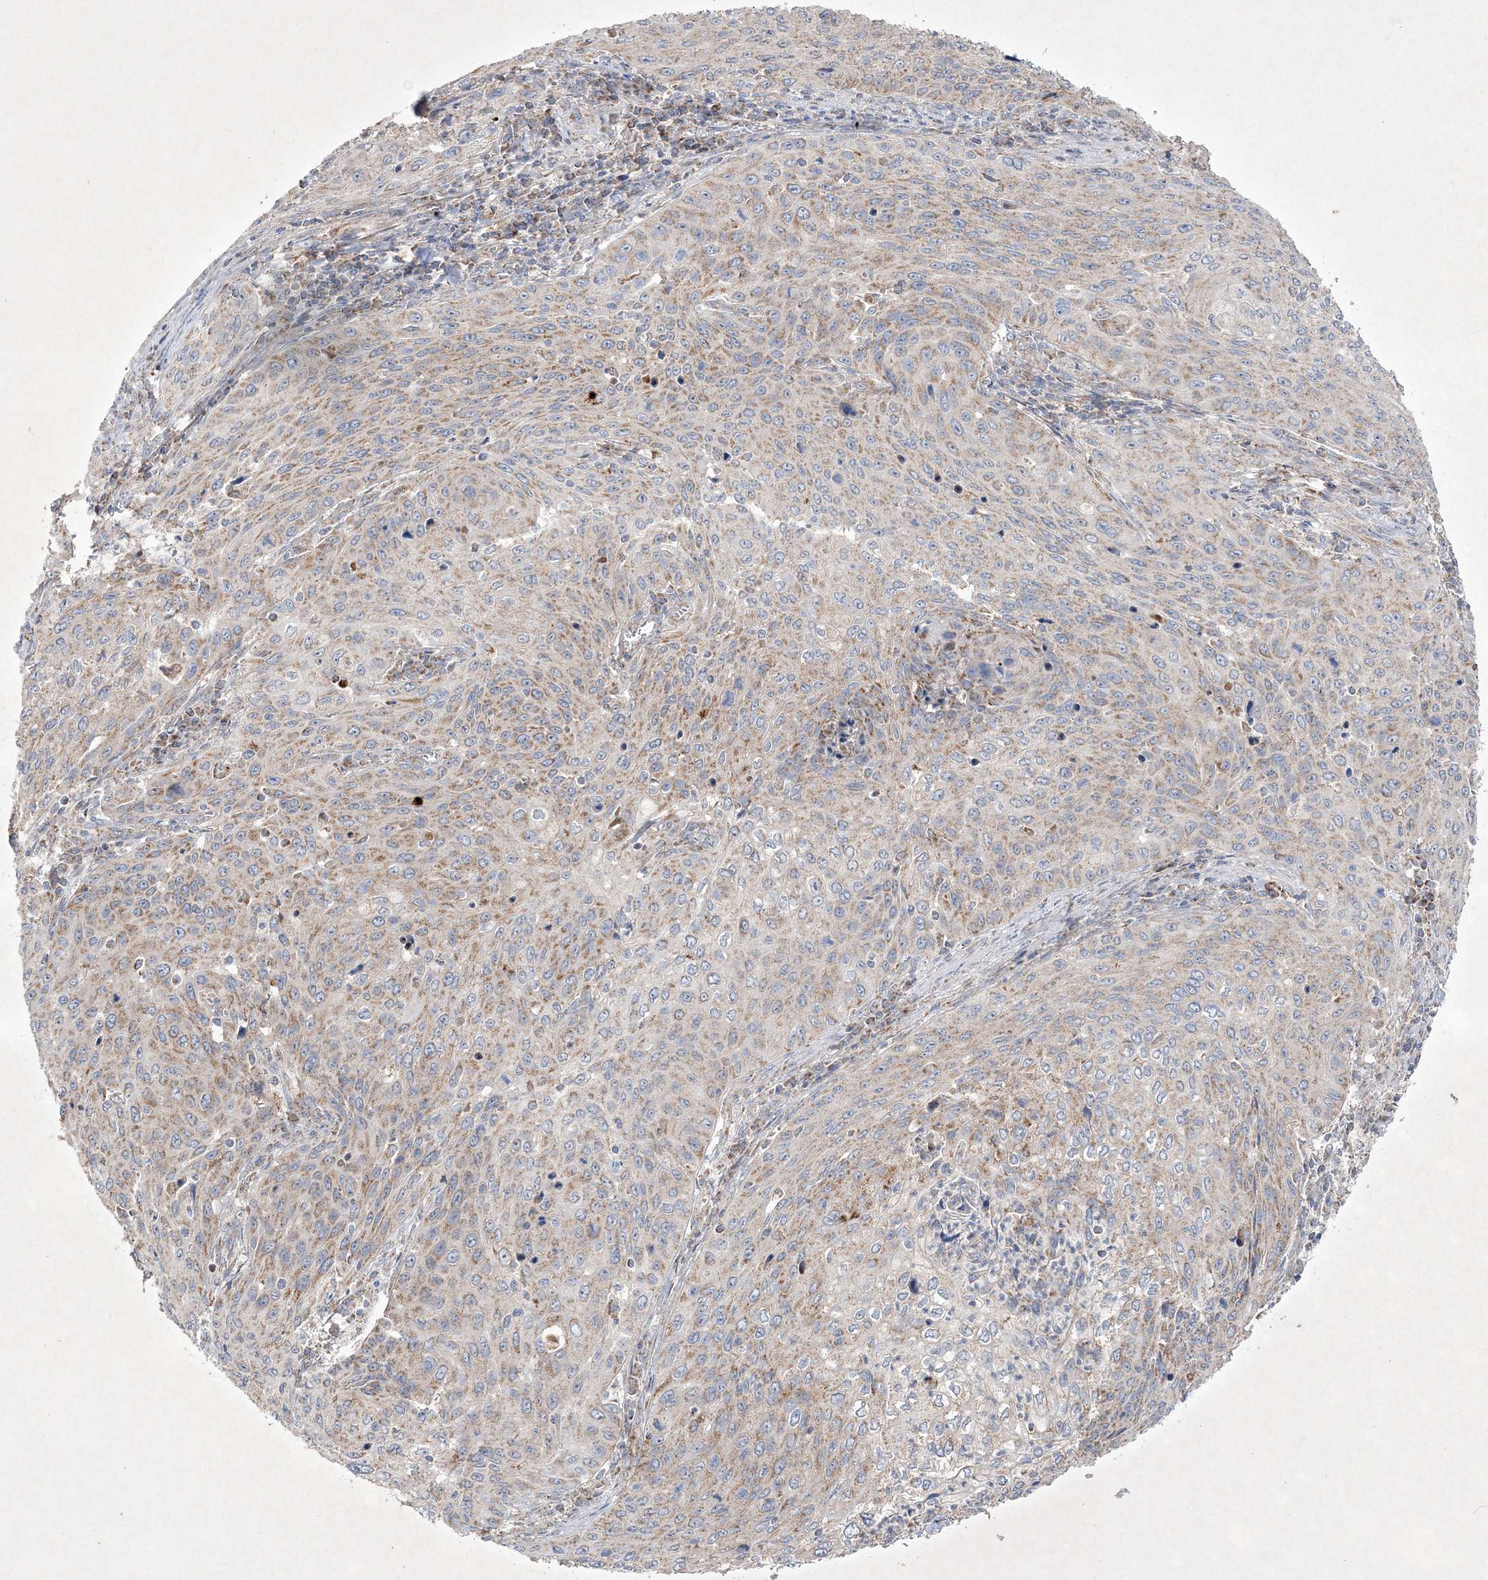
{"staining": {"intensity": "weak", "quantity": "25%-75%", "location": "cytoplasmic/membranous"}, "tissue": "cervical cancer", "cell_type": "Tumor cells", "image_type": "cancer", "snomed": [{"axis": "morphology", "description": "Squamous cell carcinoma, NOS"}, {"axis": "topography", "description": "Cervix"}], "caption": "This image displays squamous cell carcinoma (cervical) stained with IHC to label a protein in brown. The cytoplasmic/membranous of tumor cells show weak positivity for the protein. Nuclei are counter-stained blue.", "gene": "RICTOR", "patient": {"sex": "female", "age": 32}}